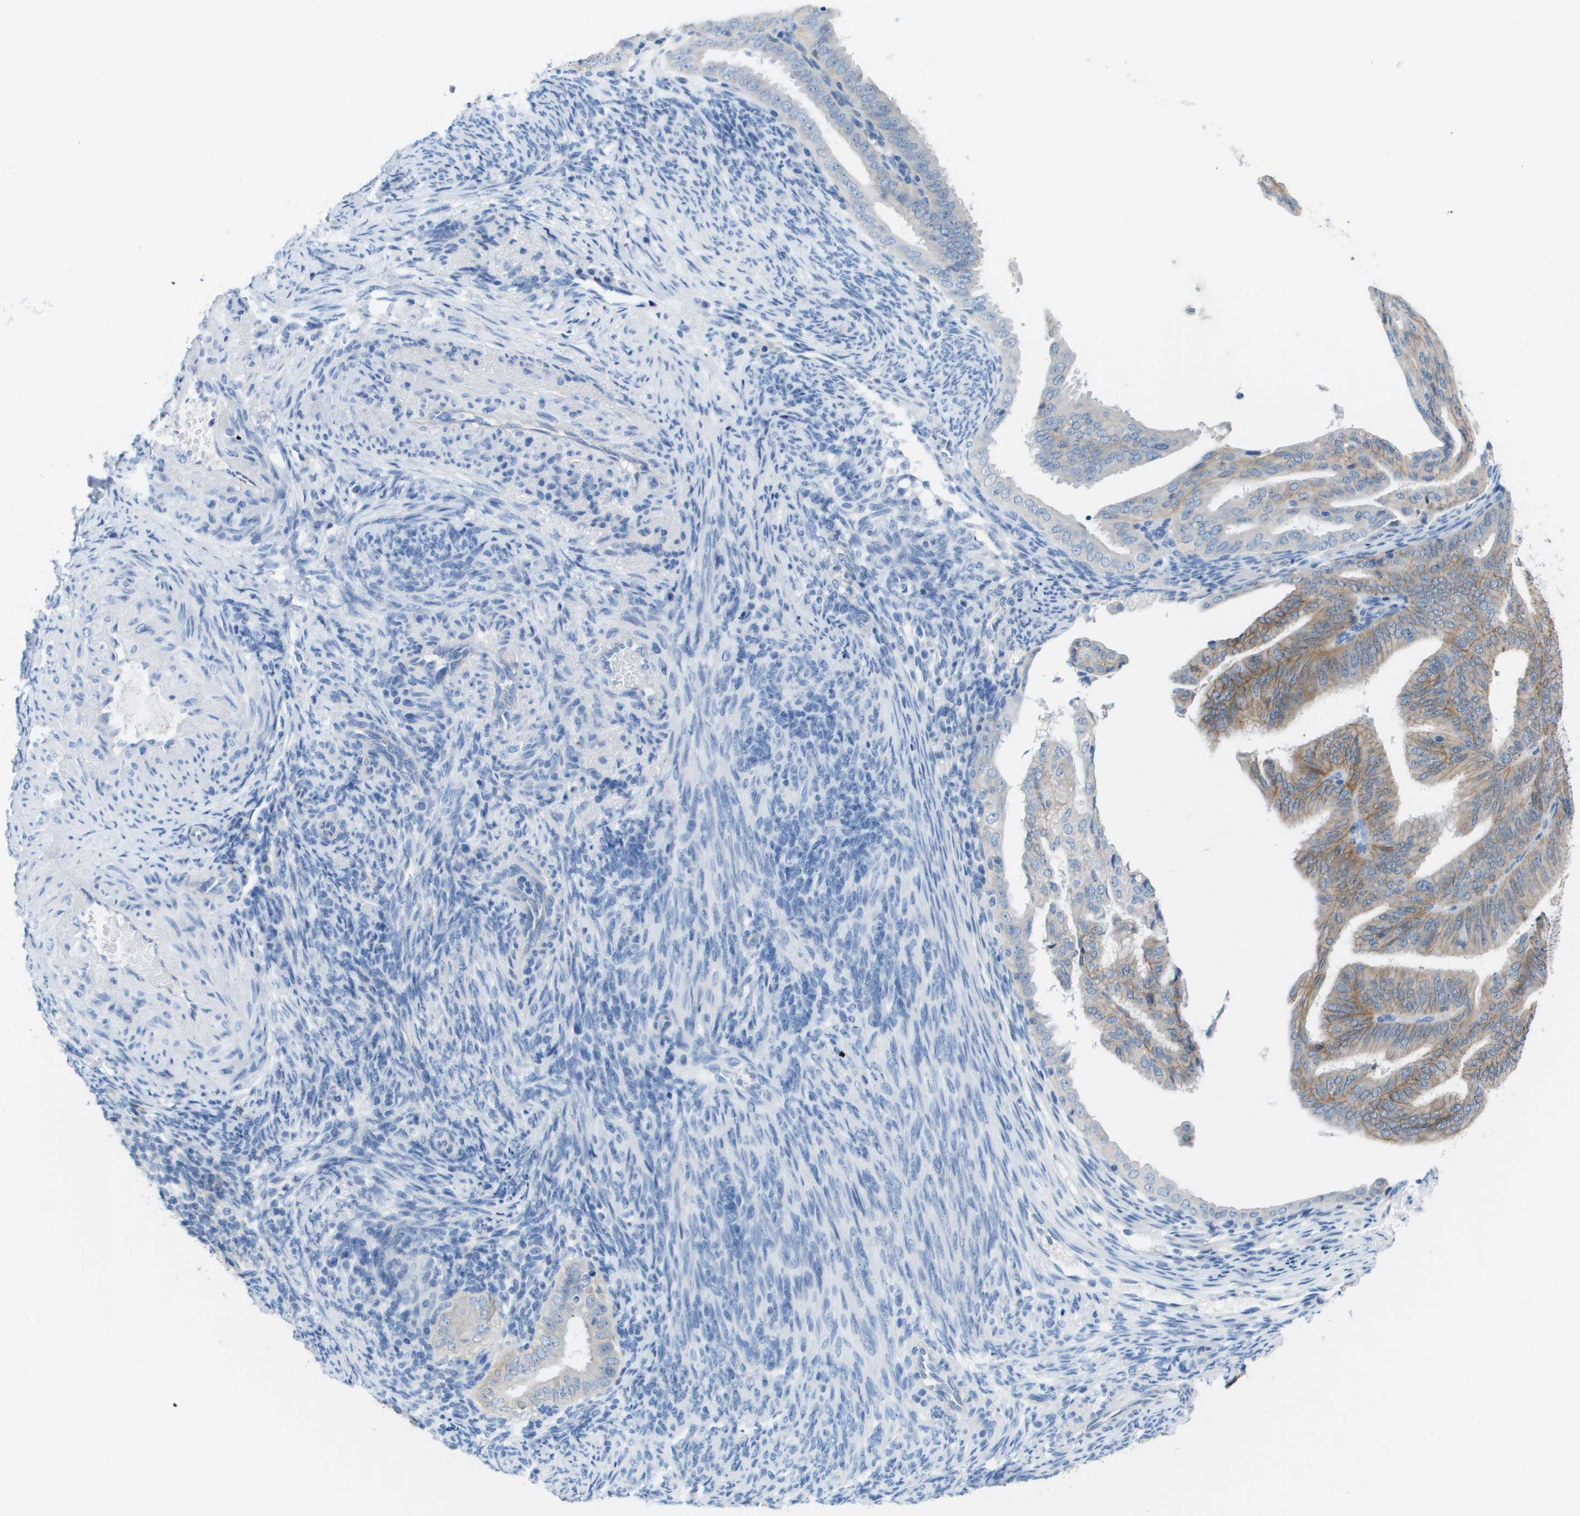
{"staining": {"intensity": "negative", "quantity": "none", "location": "none"}, "tissue": "endometrial cancer", "cell_type": "Tumor cells", "image_type": "cancer", "snomed": [{"axis": "morphology", "description": "Adenocarcinoma, NOS"}, {"axis": "topography", "description": "Endometrium"}], "caption": "High magnification brightfield microscopy of endometrial cancer (adenocarcinoma) stained with DAB (3,3'-diaminobenzidine) (brown) and counterstained with hematoxylin (blue): tumor cells show no significant expression.", "gene": "CD46", "patient": {"sex": "female", "age": 58}}